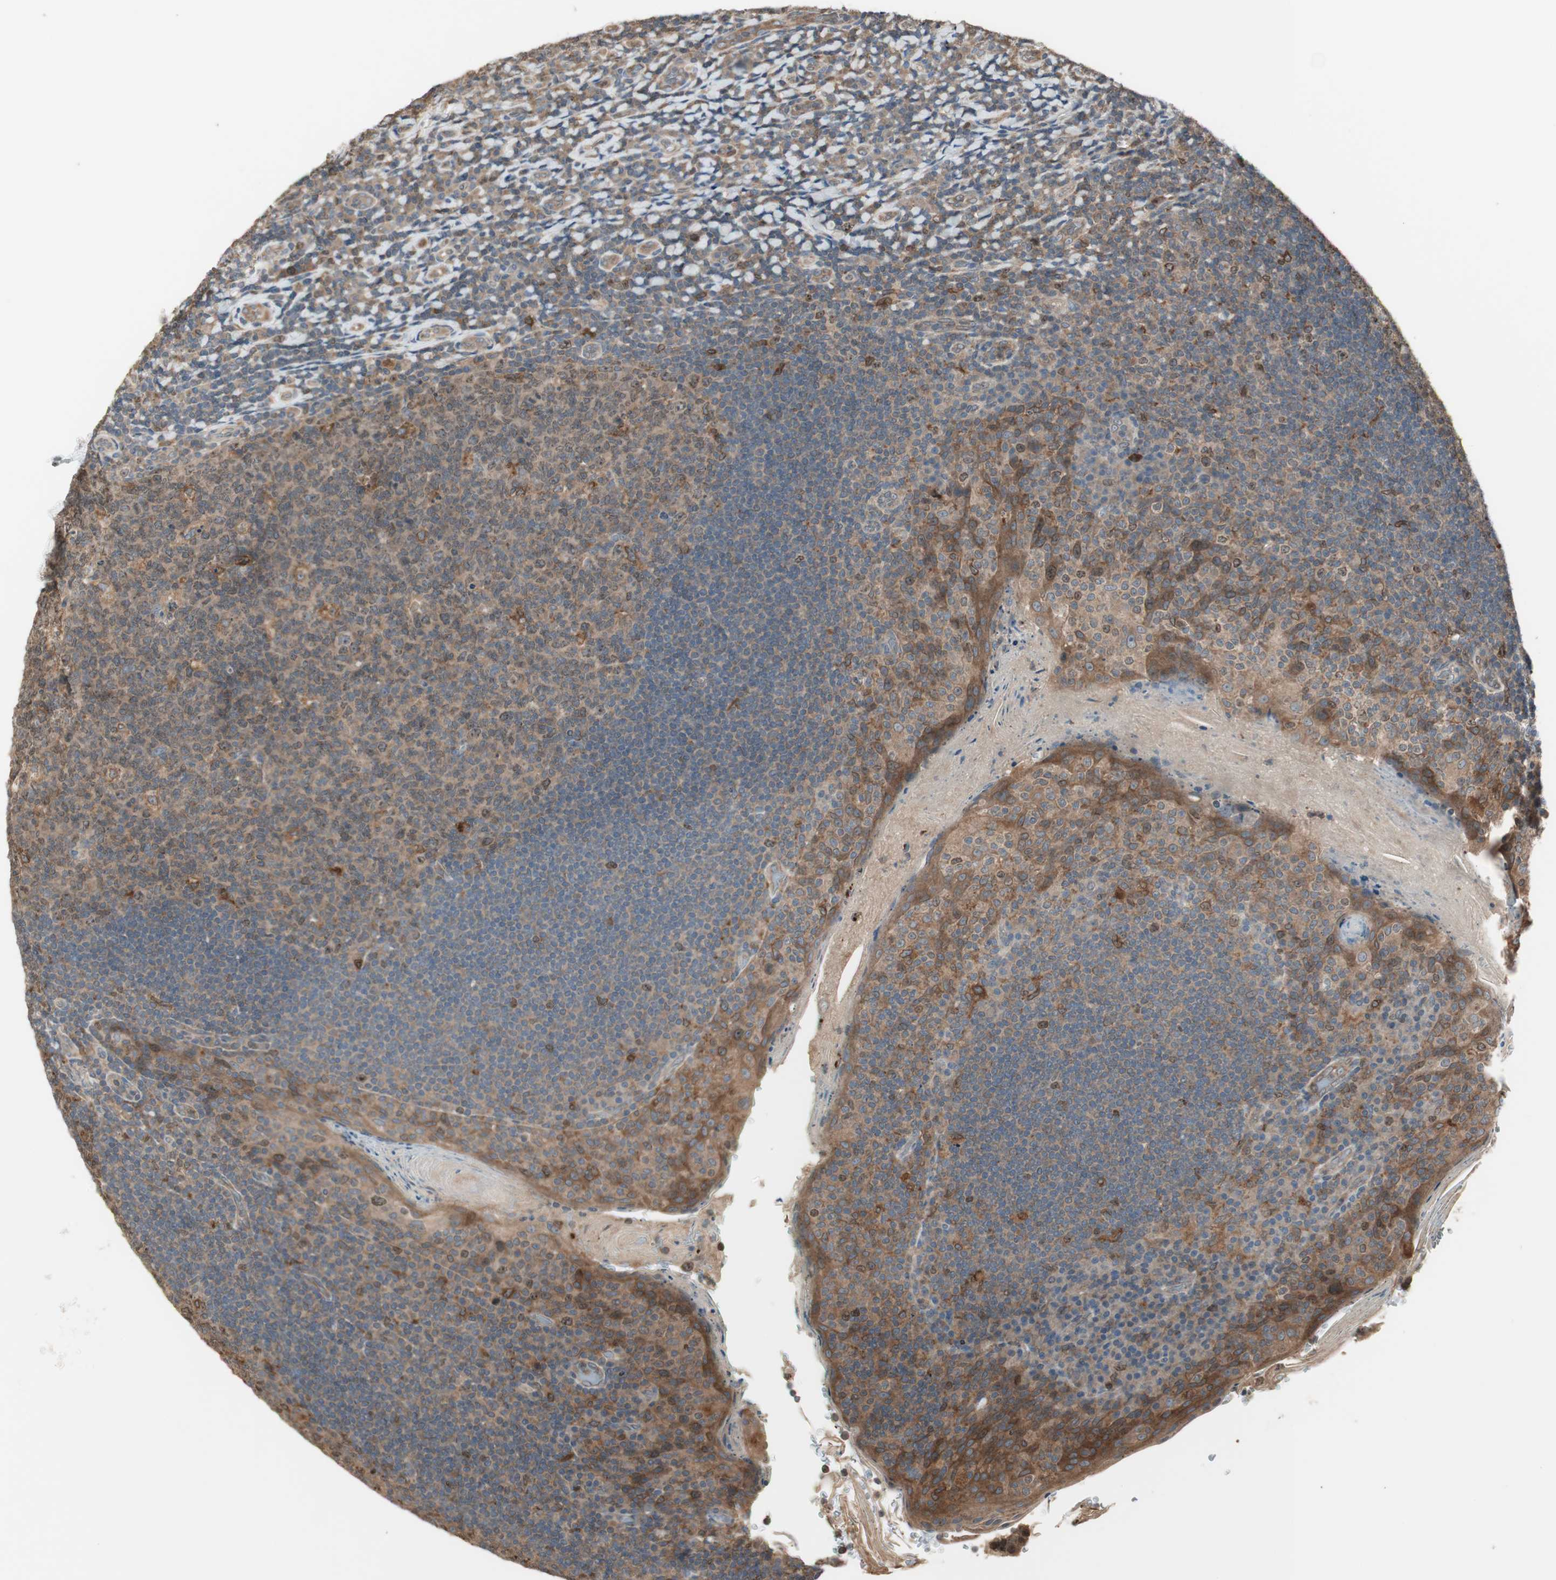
{"staining": {"intensity": "moderate", "quantity": ">75%", "location": "cytoplasmic/membranous"}, "tissue": "tonsil", "cell_type": "Germinal center cells", "image_type": "normal", "snomed": [{"axis": "morphology", "description": "Normal tissue, NOS"}, {"axis": "topography", "description": "Tonsil"}], "caption": "Immunohistochemical staining of unremarkable human tonsil displays >75% levels of moderate cytoplasmic/membranous protein expression in approximately >75% of germinal center cells.", "gene": "ATP6AP2", "patient": {"sex": "male", "age": 17}}